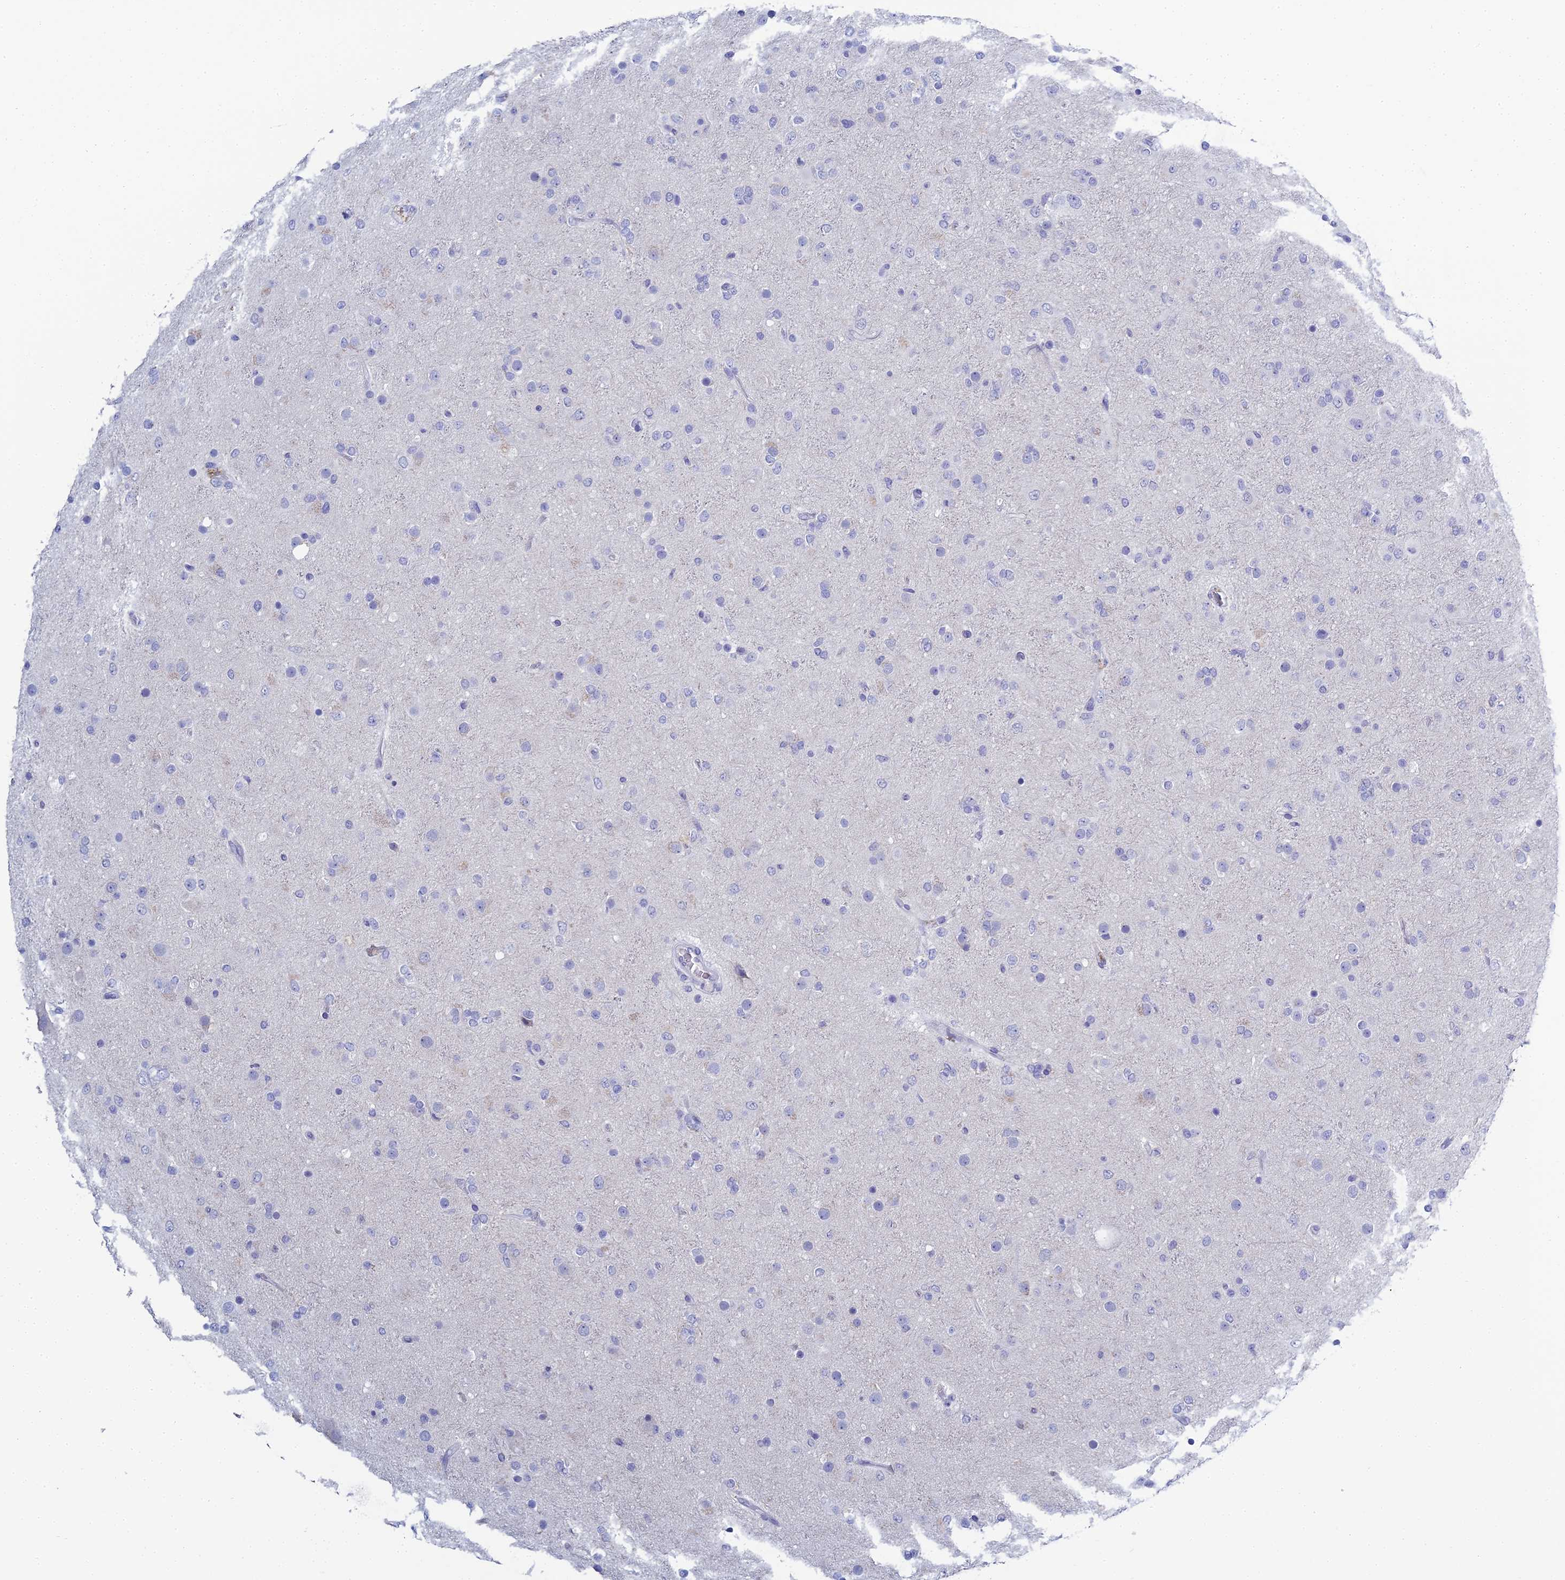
{"staining": {"intensity": "negative", "quantity": "none", "location": "none"}, "tissue": "glioma", "cell_type": "Tumor cells", "image_type": "cancer", "snomed": [{"axis": "morphology", "description": "Glioma, malignant, Low grade"}, {"axis": "topography", "description": "Brain"}], "caption": "High power microscopy histopathology image of an IHC histopathology image of low-grade glioma (malignant), revealing no significant staining in tumor cells.", "gene": "MUC13", "patient": {"sex": "male", "age": 65}}